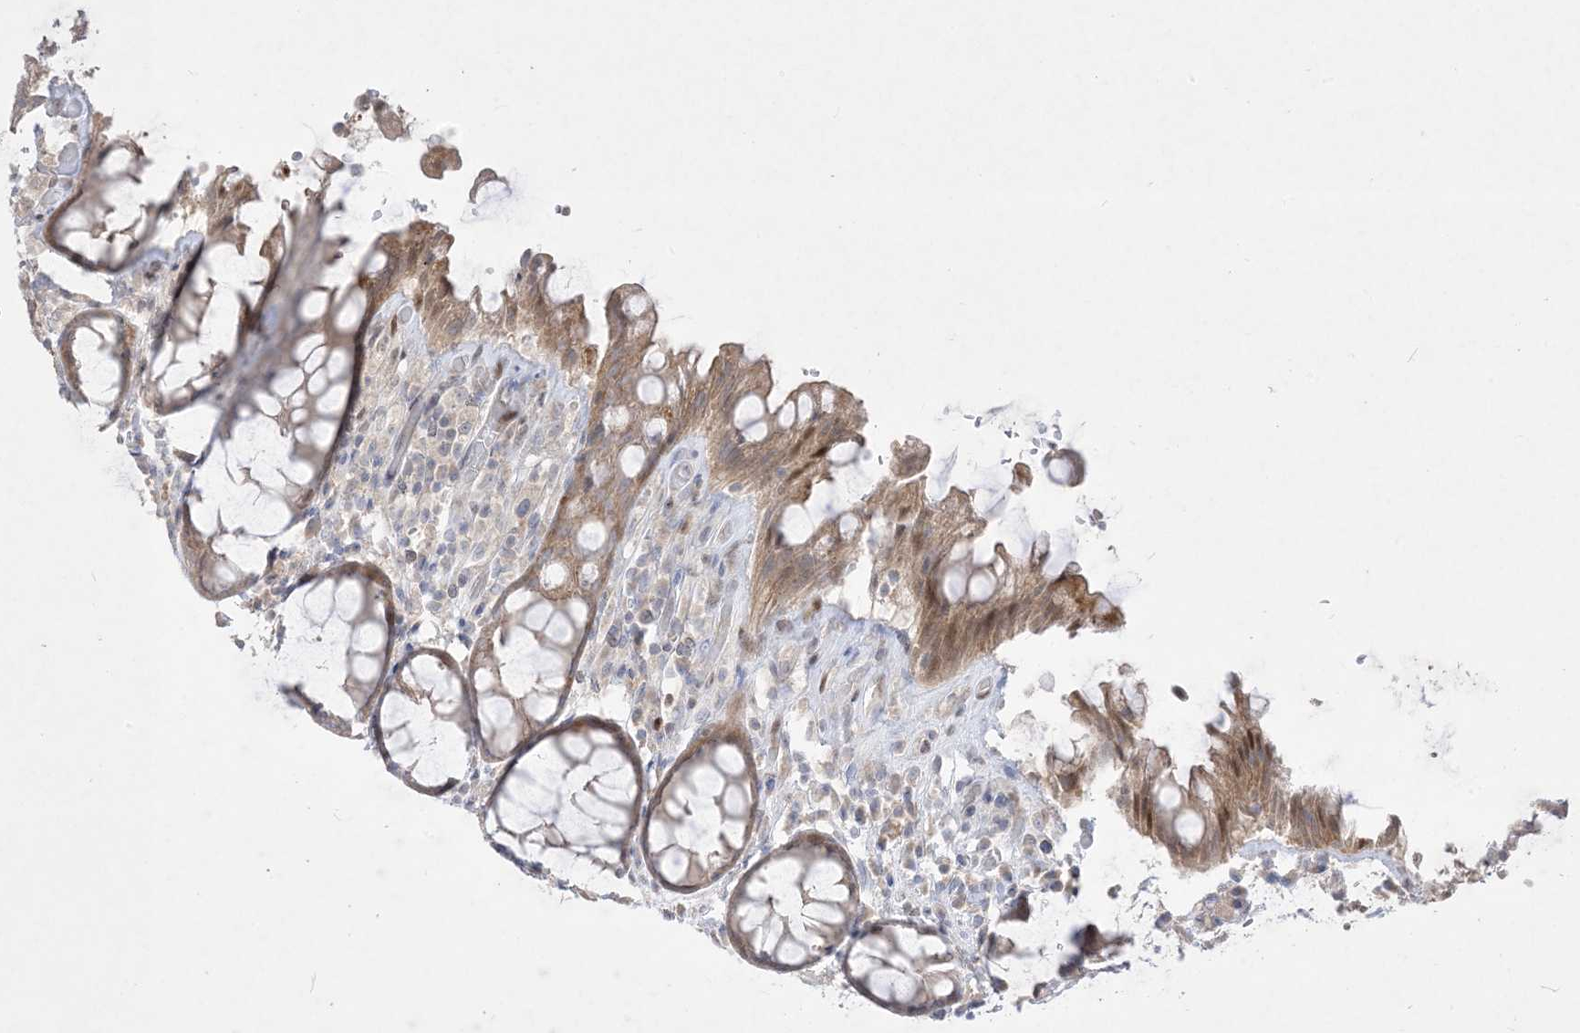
{"staining": {"intensity": "moderate", "quantity": ">75%", "location": "cytoplasmic/membranous,nuclear"}, "tissue": "rectum", "cell_type": "Glandular cells", "image_type": "normal", "snomed": [{"axis": "morphology", "description": "Normal tissue, NOS"}, {"axis": "topography", "description": "Rectum"}], "caption": "This histopathology image demonstrates IHC staining of unremarkable human rectum, with medium moderate cytoplasmic/membranous,nuclear staining in approximately >75% of glandular cells.", "gene": "BHLHE40", "patient": {"sex": "male", "age": 64}}